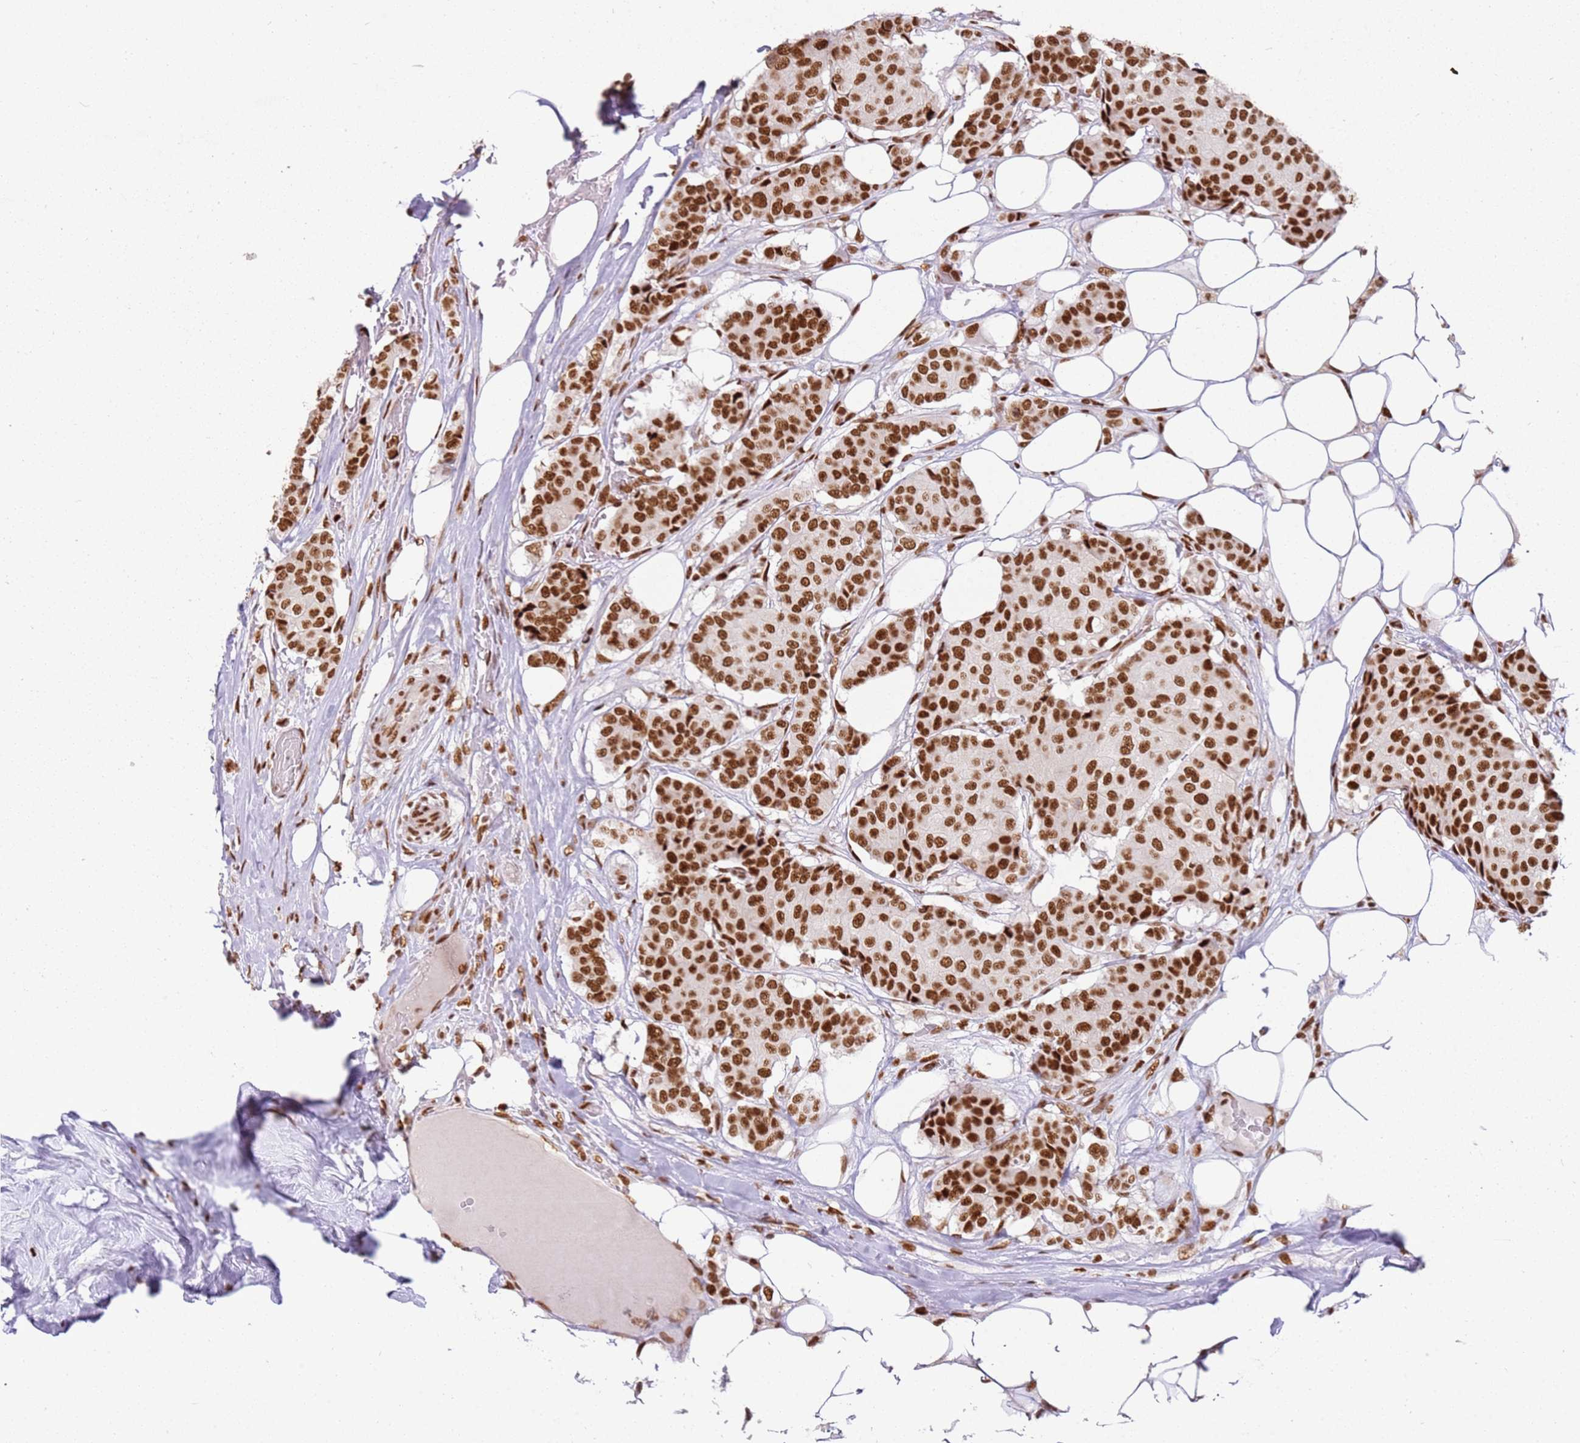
{"staining": {"intensity": "strong", "quantity": ">75%", "location": "nuclear"}, "tissue": "breast cancer", "cell_type": "Tumor cells", "image_type": "cancer", "snomed": [{"axis": "morphology", "description": "Duct carcinoma"}, {"axis": "topography", "description": "Breast"}], "caption": "Immunohistochemistry histopathology image of neoplastic tissue: breast intraductal carcinoma stained using IHC exhibits high levels of strong protein expression localized specifically in the nuclear of tumor cells, appearing as a nuclear brown color.", "gene": "TENT4A", "patient": {"sex": "female", "age": 75}}